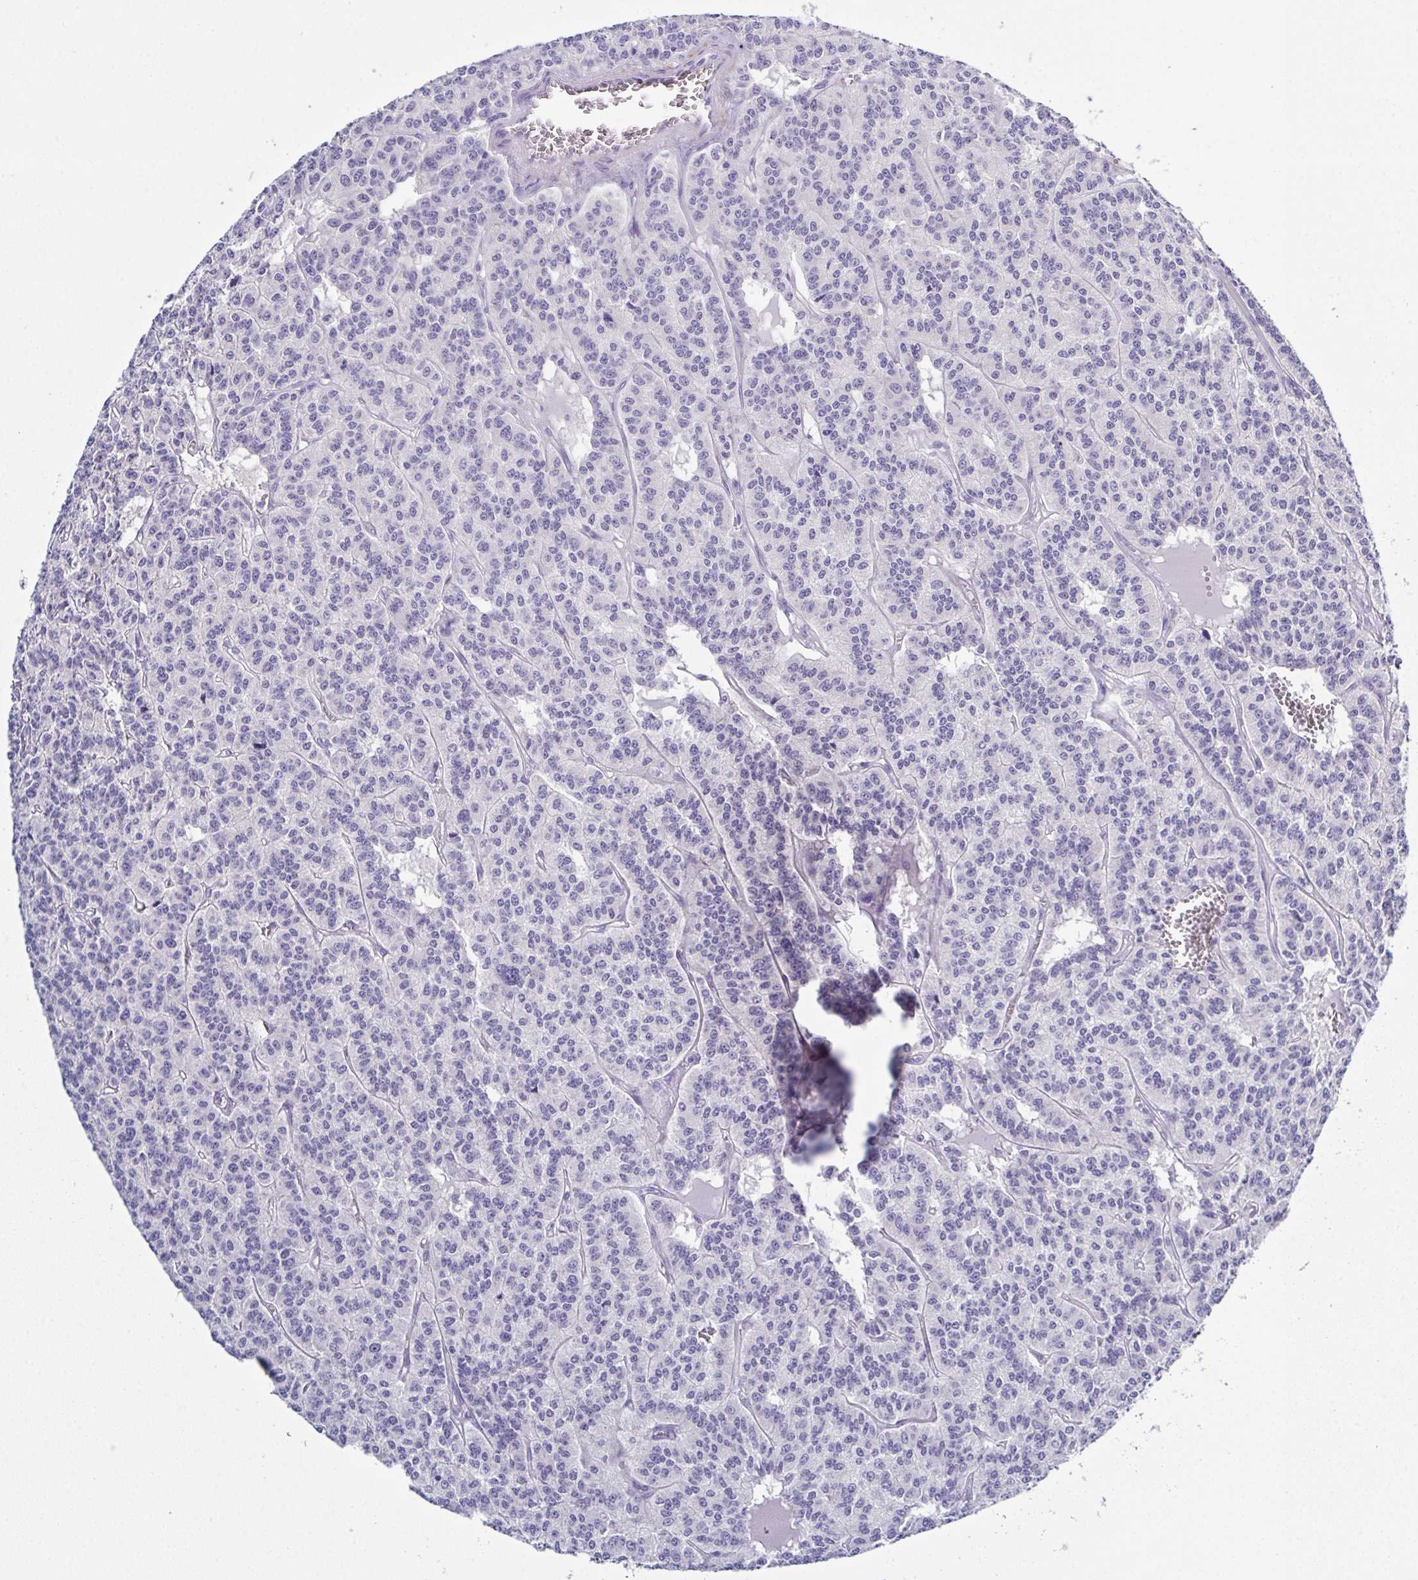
{"staining": {"intensity": "negative", "quantity": "none", "location": "none"}, "tissue": "carcinoid", "cell_type": "Tumor cells", "image_type": "cancer", "snomed": [{"axis": "morphology", "description": "Carcinoid, malignant, NOS"}, {"axis": "topography", "description": "Lung"}], "caption": "There is no significant staining in tumor cells of carcinoid.", "gene": "CFAP97D1", "patient": {"sex": "female", "age": 71}}